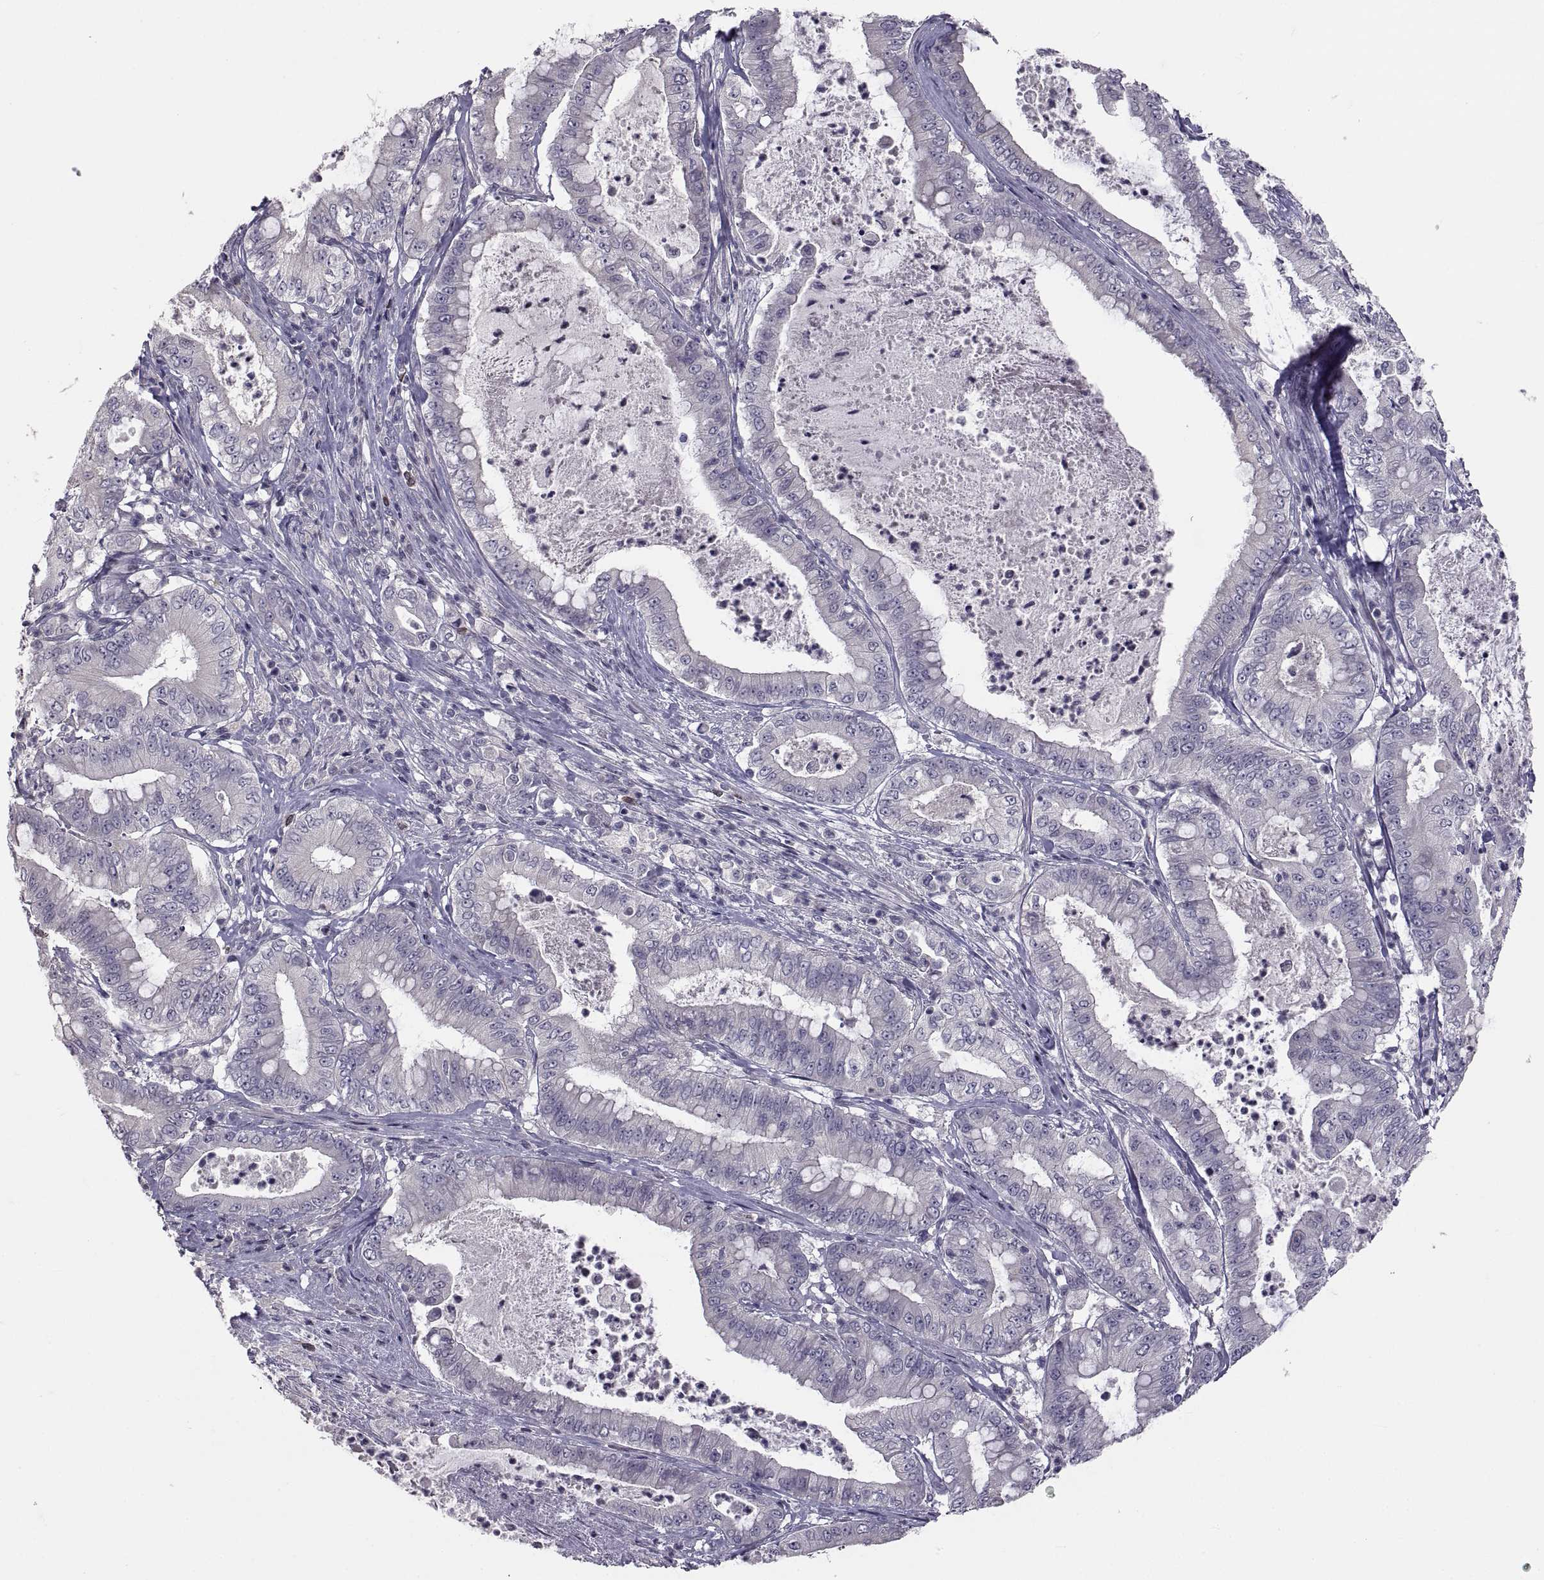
{"staining": {"intensity": "negative", "quantity": "none", "location": "none"}, "tissue": "pancreatic cancer", "cell_type": "Tumor cells", "image_type": "cancer", "snomed": [{"axis": "morphology", "description": "Adenocarcinoma, NOS"}, {"axis": "topography", "description": "Pancreas"}], "caption": "Immunohistochemistry (IHC) photomicrograph of pancreatic cancer stained for a protein (brown), which demonstrates no staining in tumor cells.", "gene": "NPTX2", "patient": {"sex": "male", "age": 71}}